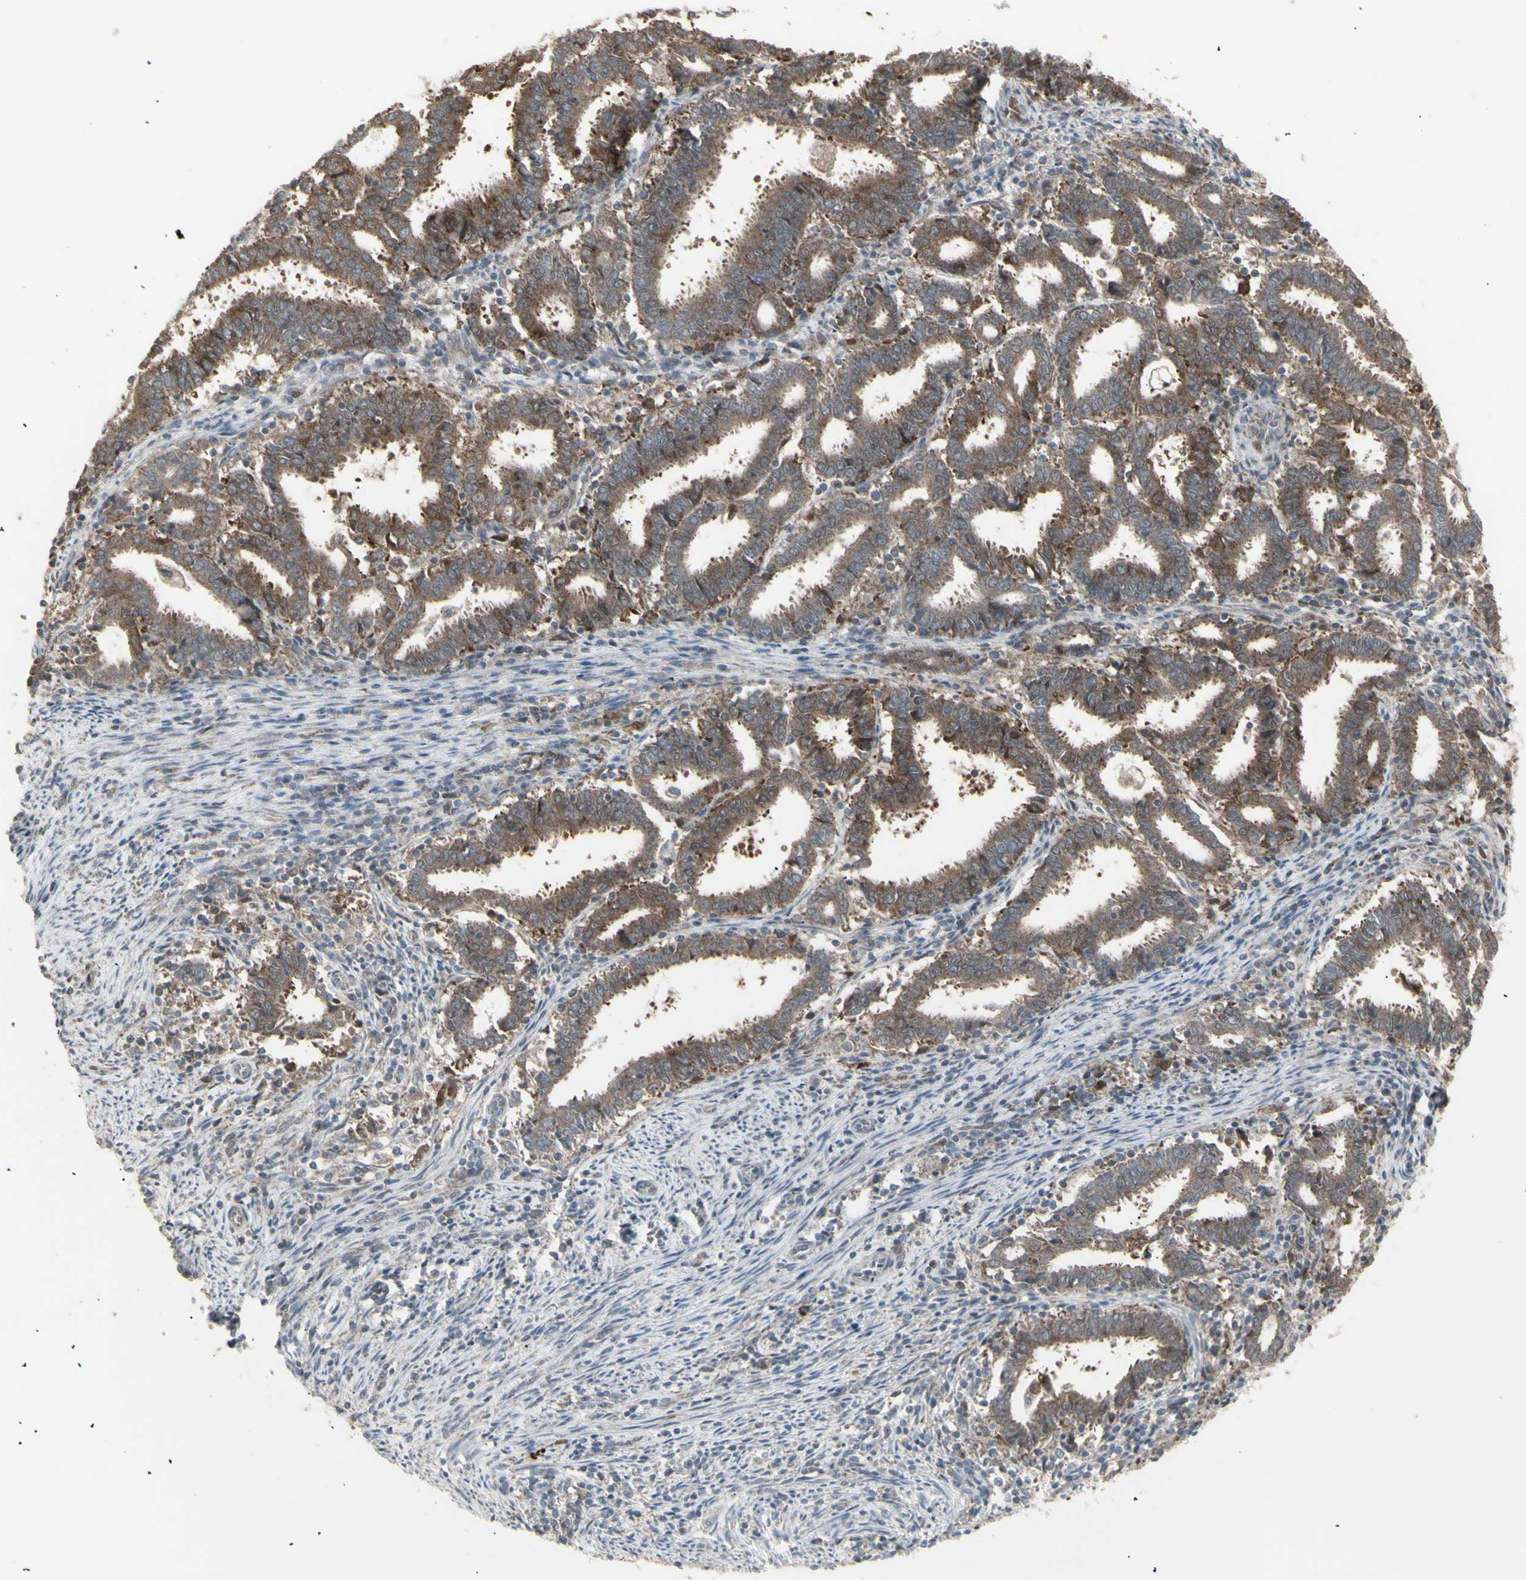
{"staining": {"intensity": "moderate", "quantity": ">75%", "location": "cytoplasmic/membranous"}, "tissue": "endometrial cancer", "cell_type": "Tumor cells", "image_type": "cancer", "snomed": [{"axis": "morphology", "description": "Adenocarcinoma, NOS"}, {"axis": "topography", "description": "Uterus"}], "caption": "A histopathology image of adenocarcinoma (endometrial) stained for a protein exhibits moderate cytoplasmic/membranous brown staining in tumor cells.", "gene": "RNASEL", "patient": {"sex": "female", "age": 83}}